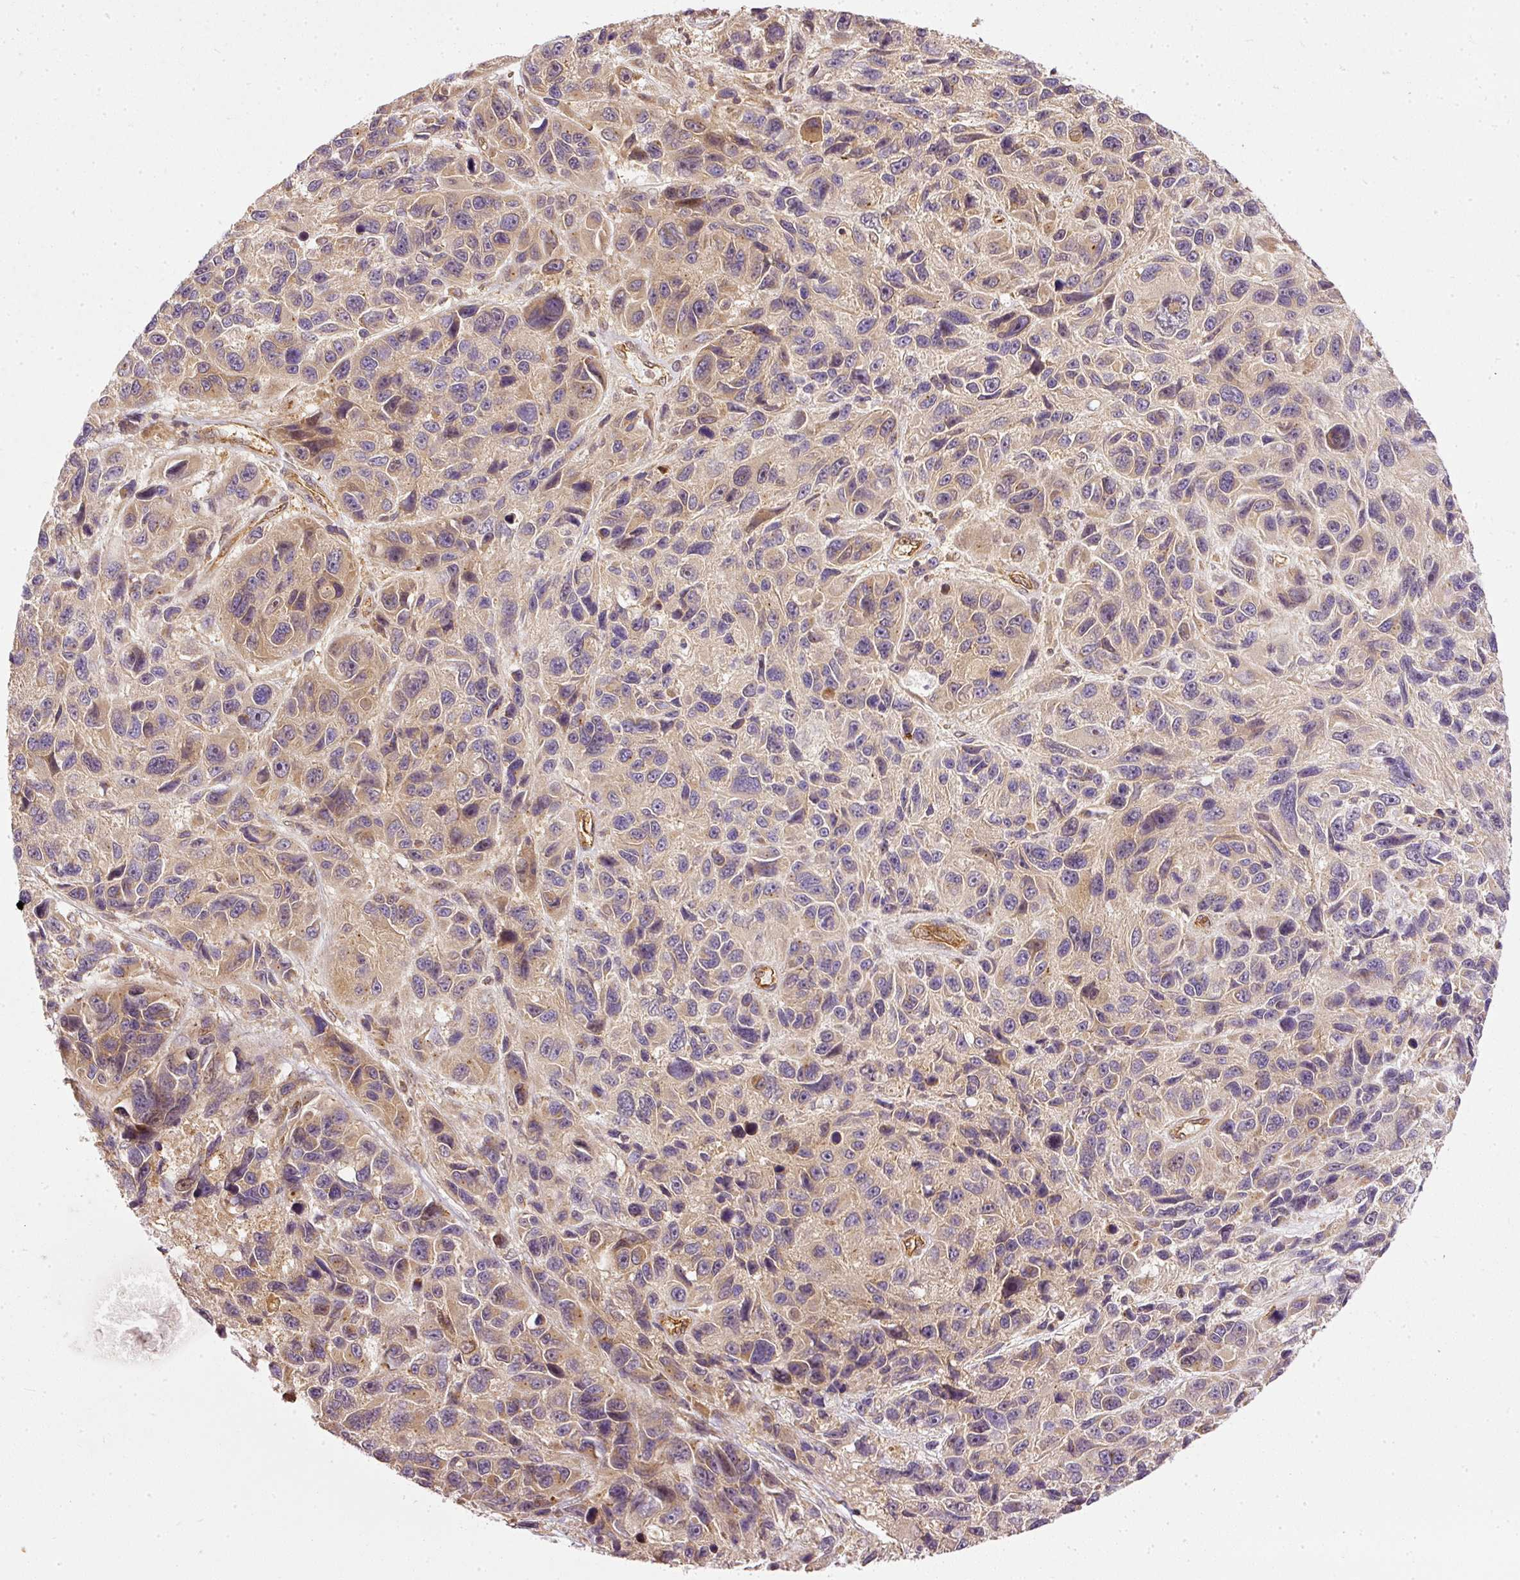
{"staining": {"intensity": "moderate", "quantity": "<25%", "location": "cytoplasmic/membranous"}, "tissue": "melanoma", "cell_type": "Tumor cells", "image_type": "cancer", "snomed": [{"axis": "morphology", "description": "Malignant melanoma, NOS"}, {"axis": "topography", "description": "Skin"}], "caption": "DAB immunohistochemical staining of human malignant melanoma reveals moderate cytoplasmic/membranous protein staining in approximately <25% of tumor cells.", "gene": "MIF4GD", "patient": {"sex": "male", "age": 53}}